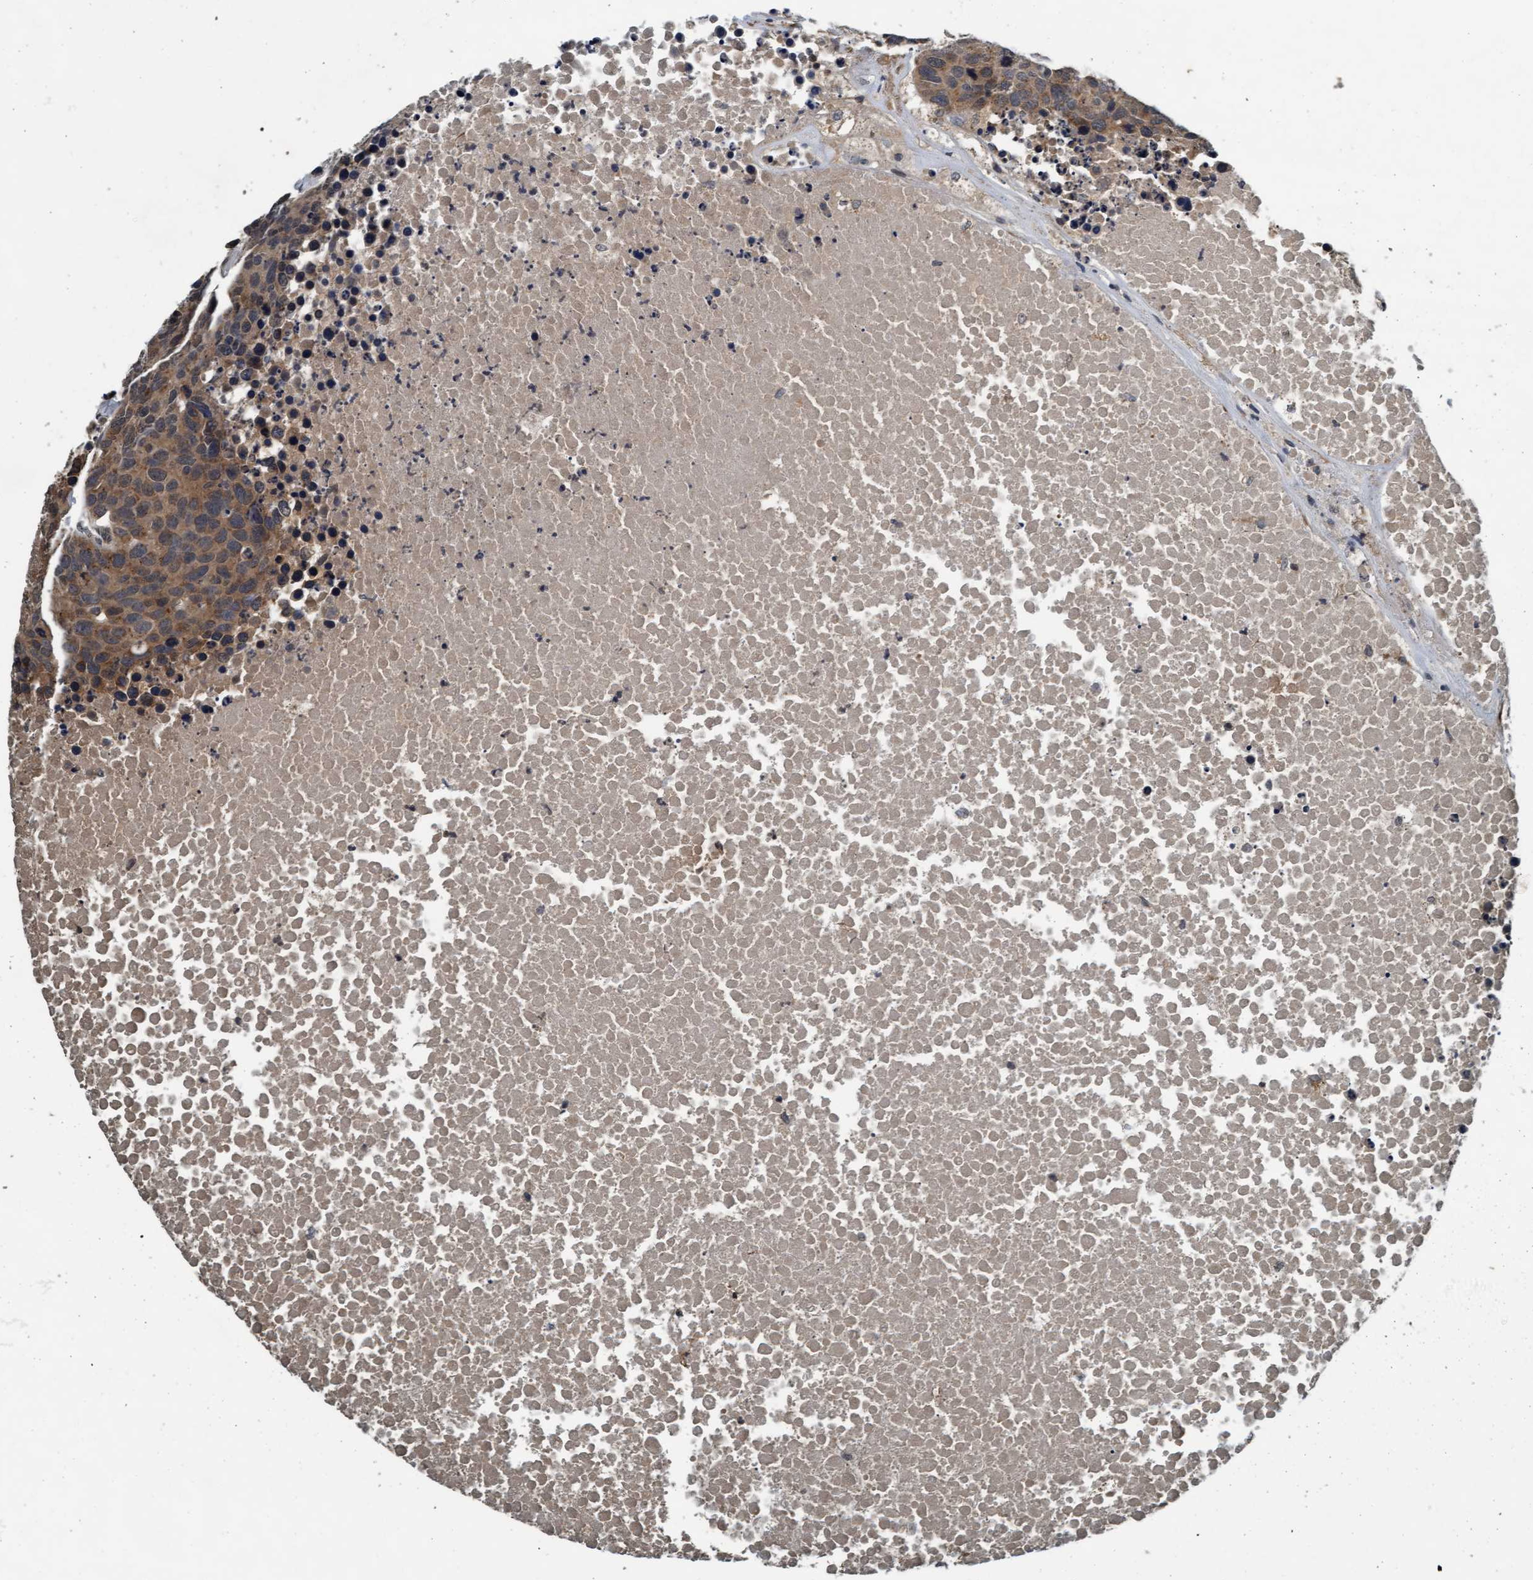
{"staining": {"intensity": "moderate", "quantity": ">75%", "location": "cytoplasmic/membranous"}, "tissue": "carcinoid", "cell_type": "Tumor cells", "image_type": "cancer", "snomed": [{"axis": "morphology", "description": "Carcinoid, malignant, NOS"}, {"axis": "topography", "description": "Lung"}], "caption": "Immunohistochemical staining of carcinoid (malignant) shows medium levels of moderate cytoplasmic/membranous protein expression in about >75% of tumor cells. The protein is stained brown, and the nuclei are stained in blue (DAB (3,3'-diaminobenzidine) IHC with brightfield microscopy, high magnification).", "gene": "WASF1", "patient": {"sex": "male", "age": 60}}